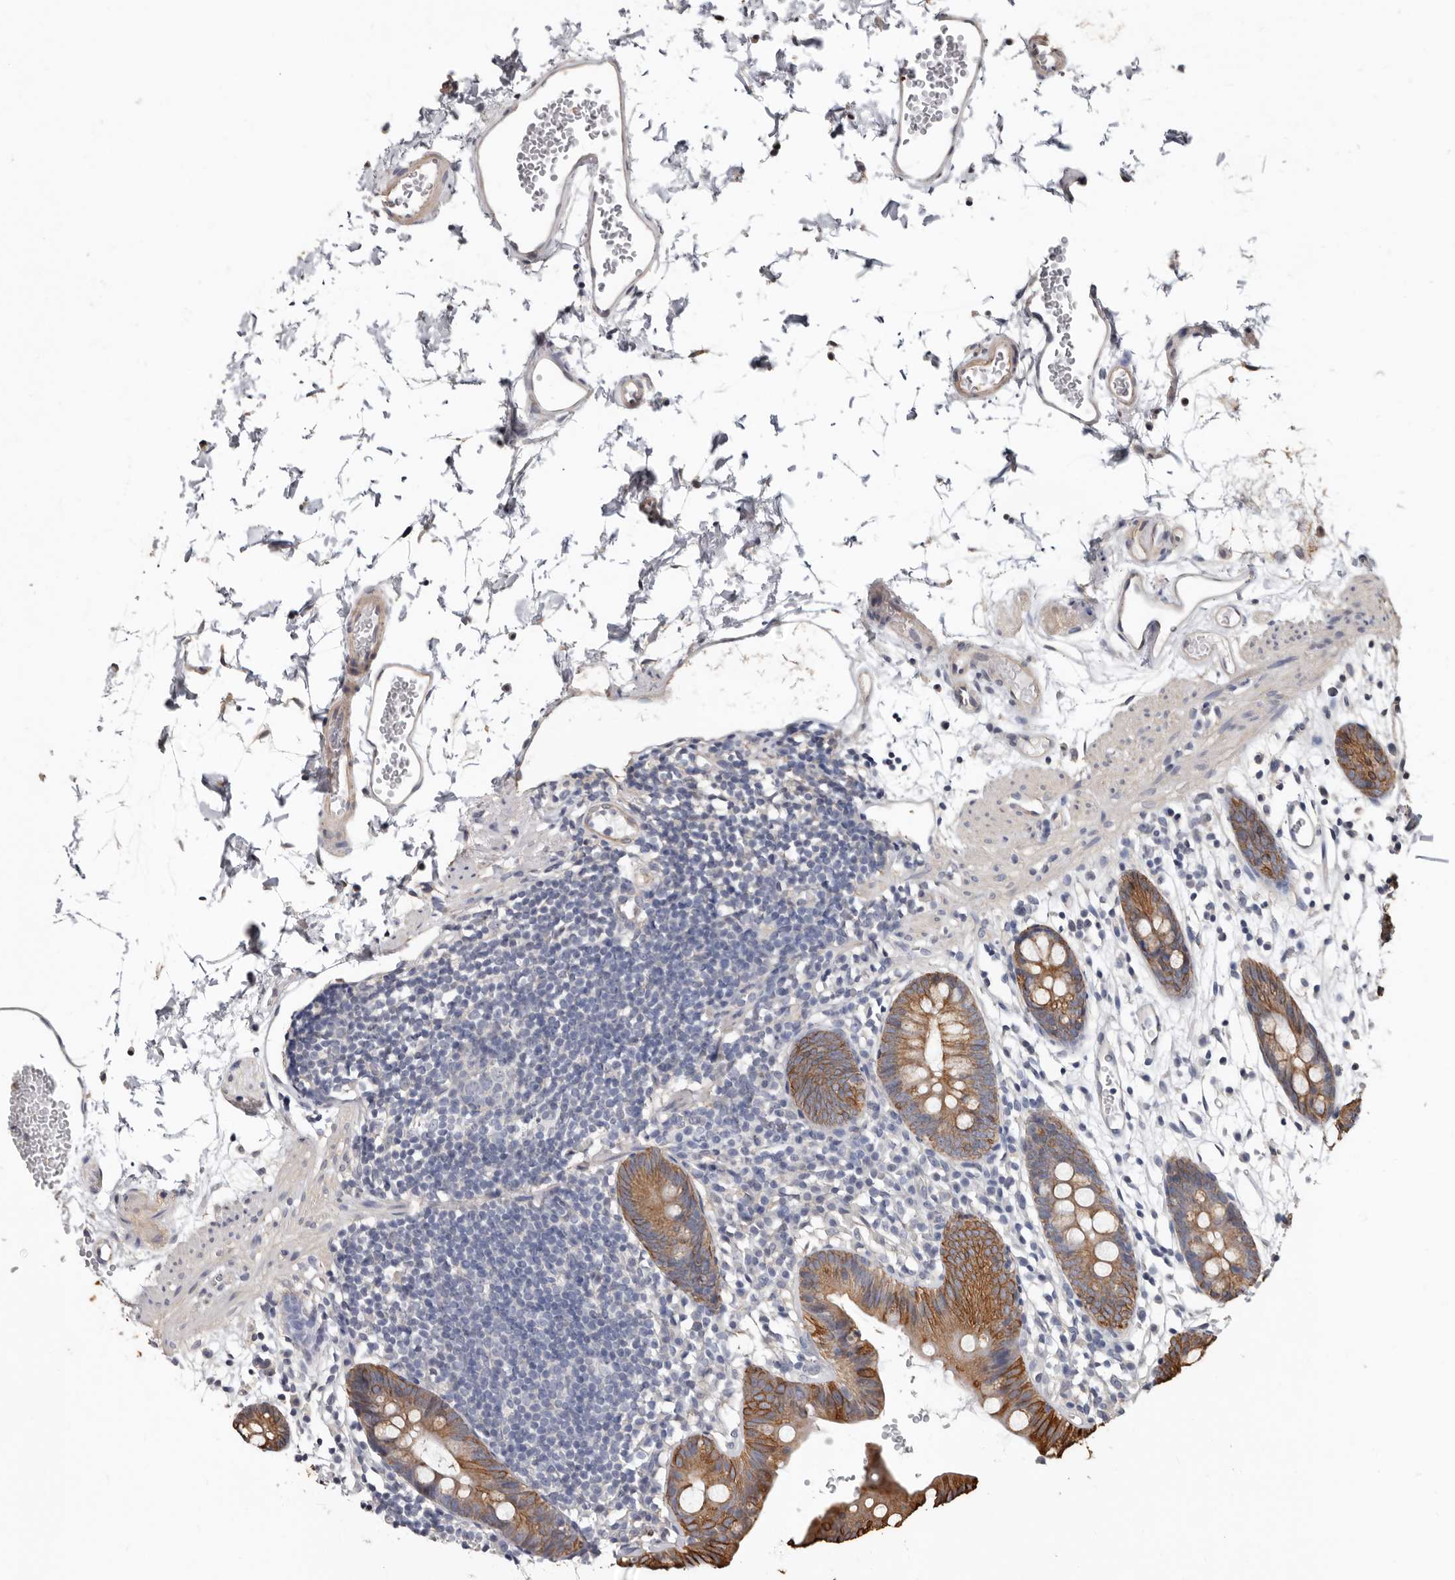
{"staining": {"intensity": "weak", "quantity": "25%-75%", "location": "cytoplasmic/membranous"}, "tissue": "colon", "cell_type": "Endothelial cells", "image_type": "normal", "snomed": [{"axis": "morphology", "description": "Normal tissue, NOS"}, {"axis": "topography", "description": "Colon"}], "caption": "Immunohistochemistry photomicrograph of unremarkable colon: colon stained using IHC demonstrates low levels of weak protein expression localized specifically in the cytoplasmic/membranous of endothelial cells, appearing as a cytoplasmic/membranous brown color.", "gene": "MRPL18", "patient": {"sex": "male", "age": 56}}